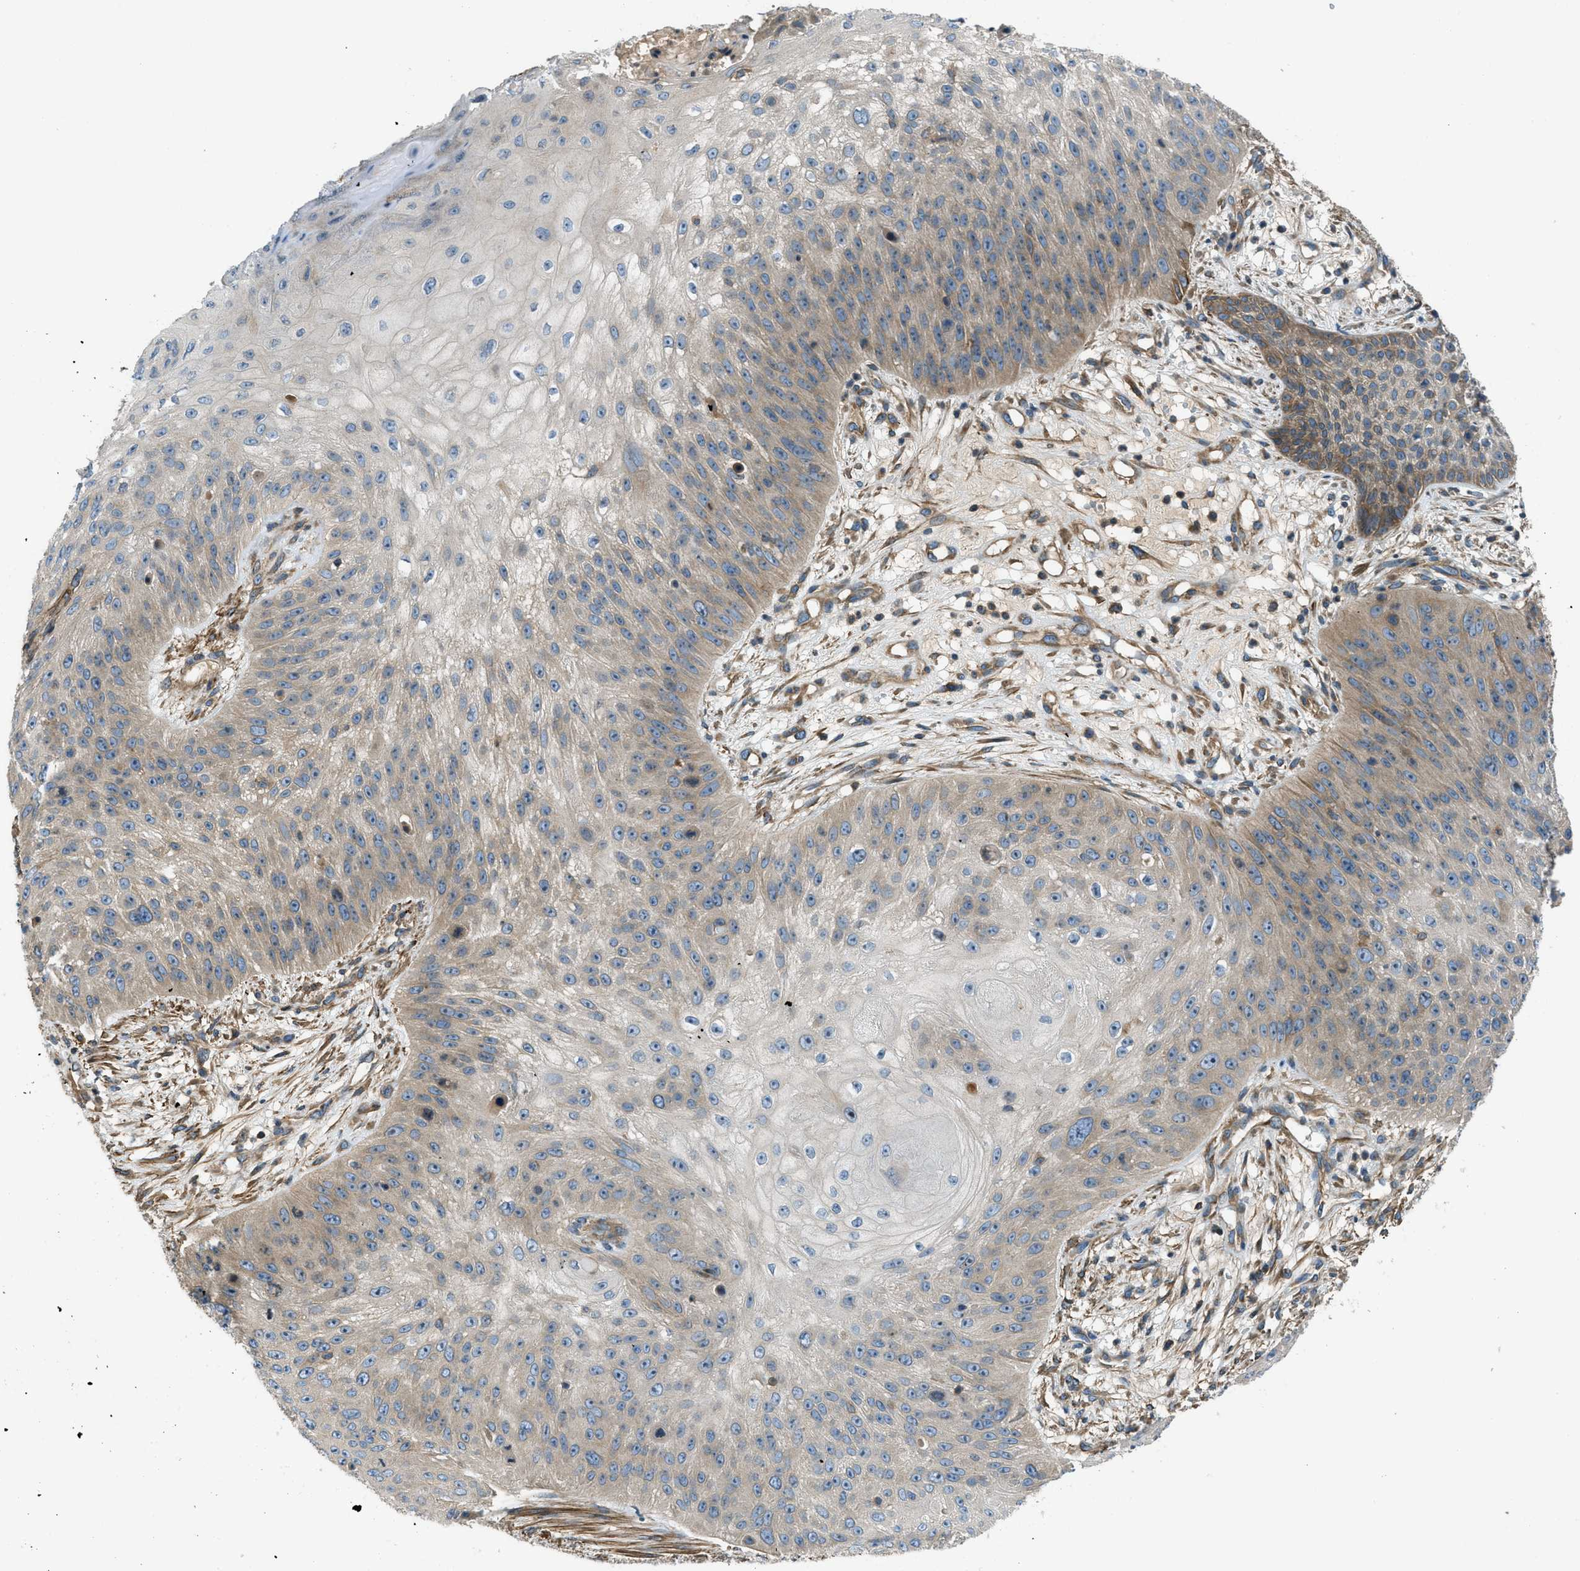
{"staining": {"intensity": "weak", "quantity": "<25%", "location": "cytoplasmic/membranous"}, "tissue": "skin cancer", "cell_type": "Tumor cells", "image_type": "cancer", "snomed": [{"axis": "morphology", "description": "Squamous cell carcinoma, NOS"}, {"axis": "topography", "description": "Skin"}], "caption": "This micrograph is of skin cancer stained with immunohistochemistry to label a protein in brown with the nuclei are counter-stained blue. There is no expression in tumor cells. (DAB immunohistochemistry, high magnification).", "gene": "VEZT", "patient": {"sex": "female", "age": 80}}